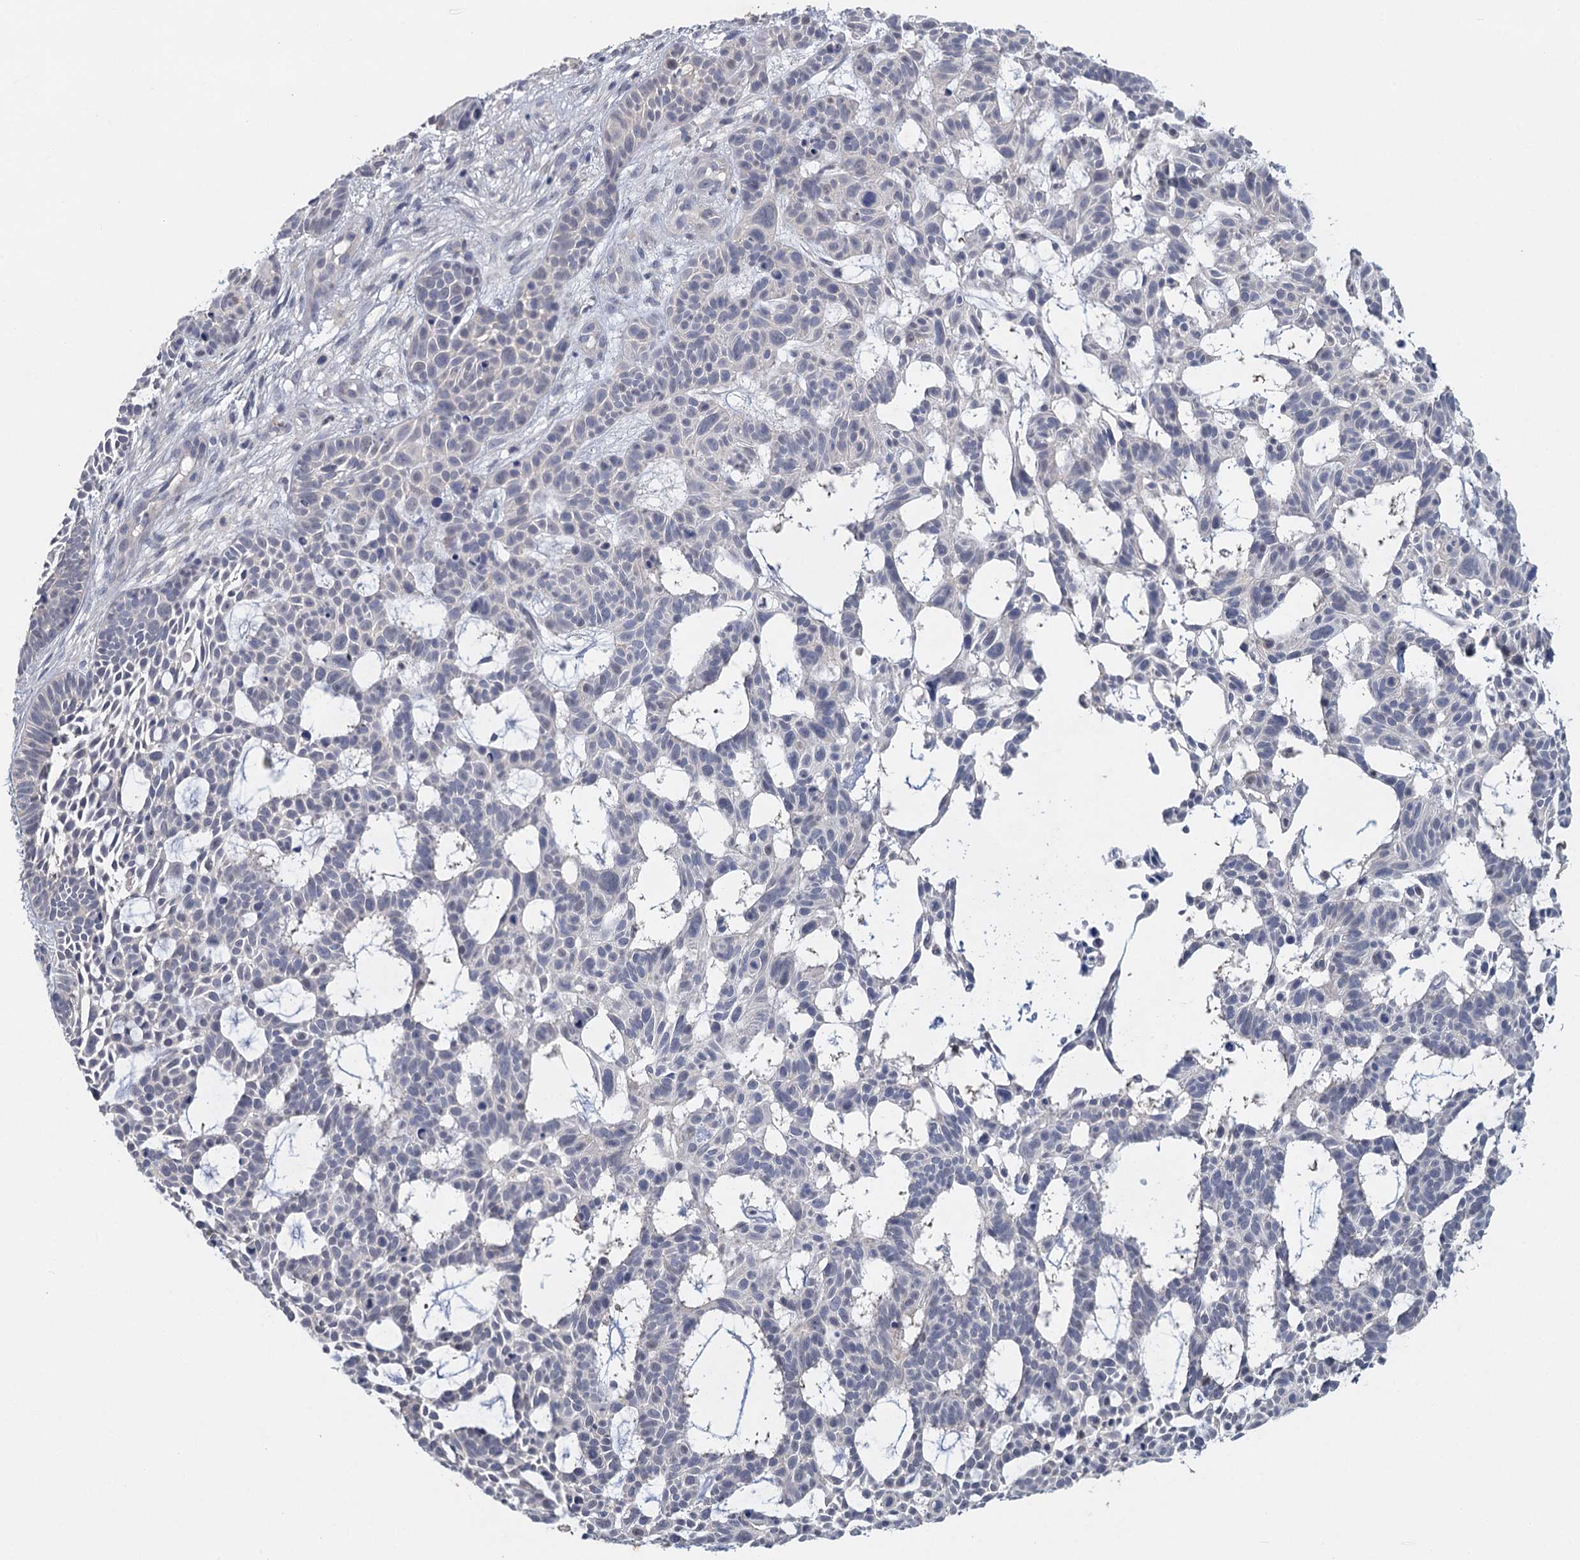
{"staining": {"intensity": "negative", "quantity": "none", "location": "none"}, "tissue": "skin cancer", "cell_type": "Tumor cells", "image_type": "cancer", "snomed": [{"axis": "morphology", "description": "Basal cell carcinoma"}, {"axis": "topography", "description": "Skin"}], "caption": "Immunohistochemistry (IHC) image of neoplastic tissue: basal cell carcinoma (skin) stained with DAB (3,3'-diaminobenzidine) shows no significant protein staining in tumor cells.", "gene": "MYO7B", "patient": {"sex": "male", "age": 89}}